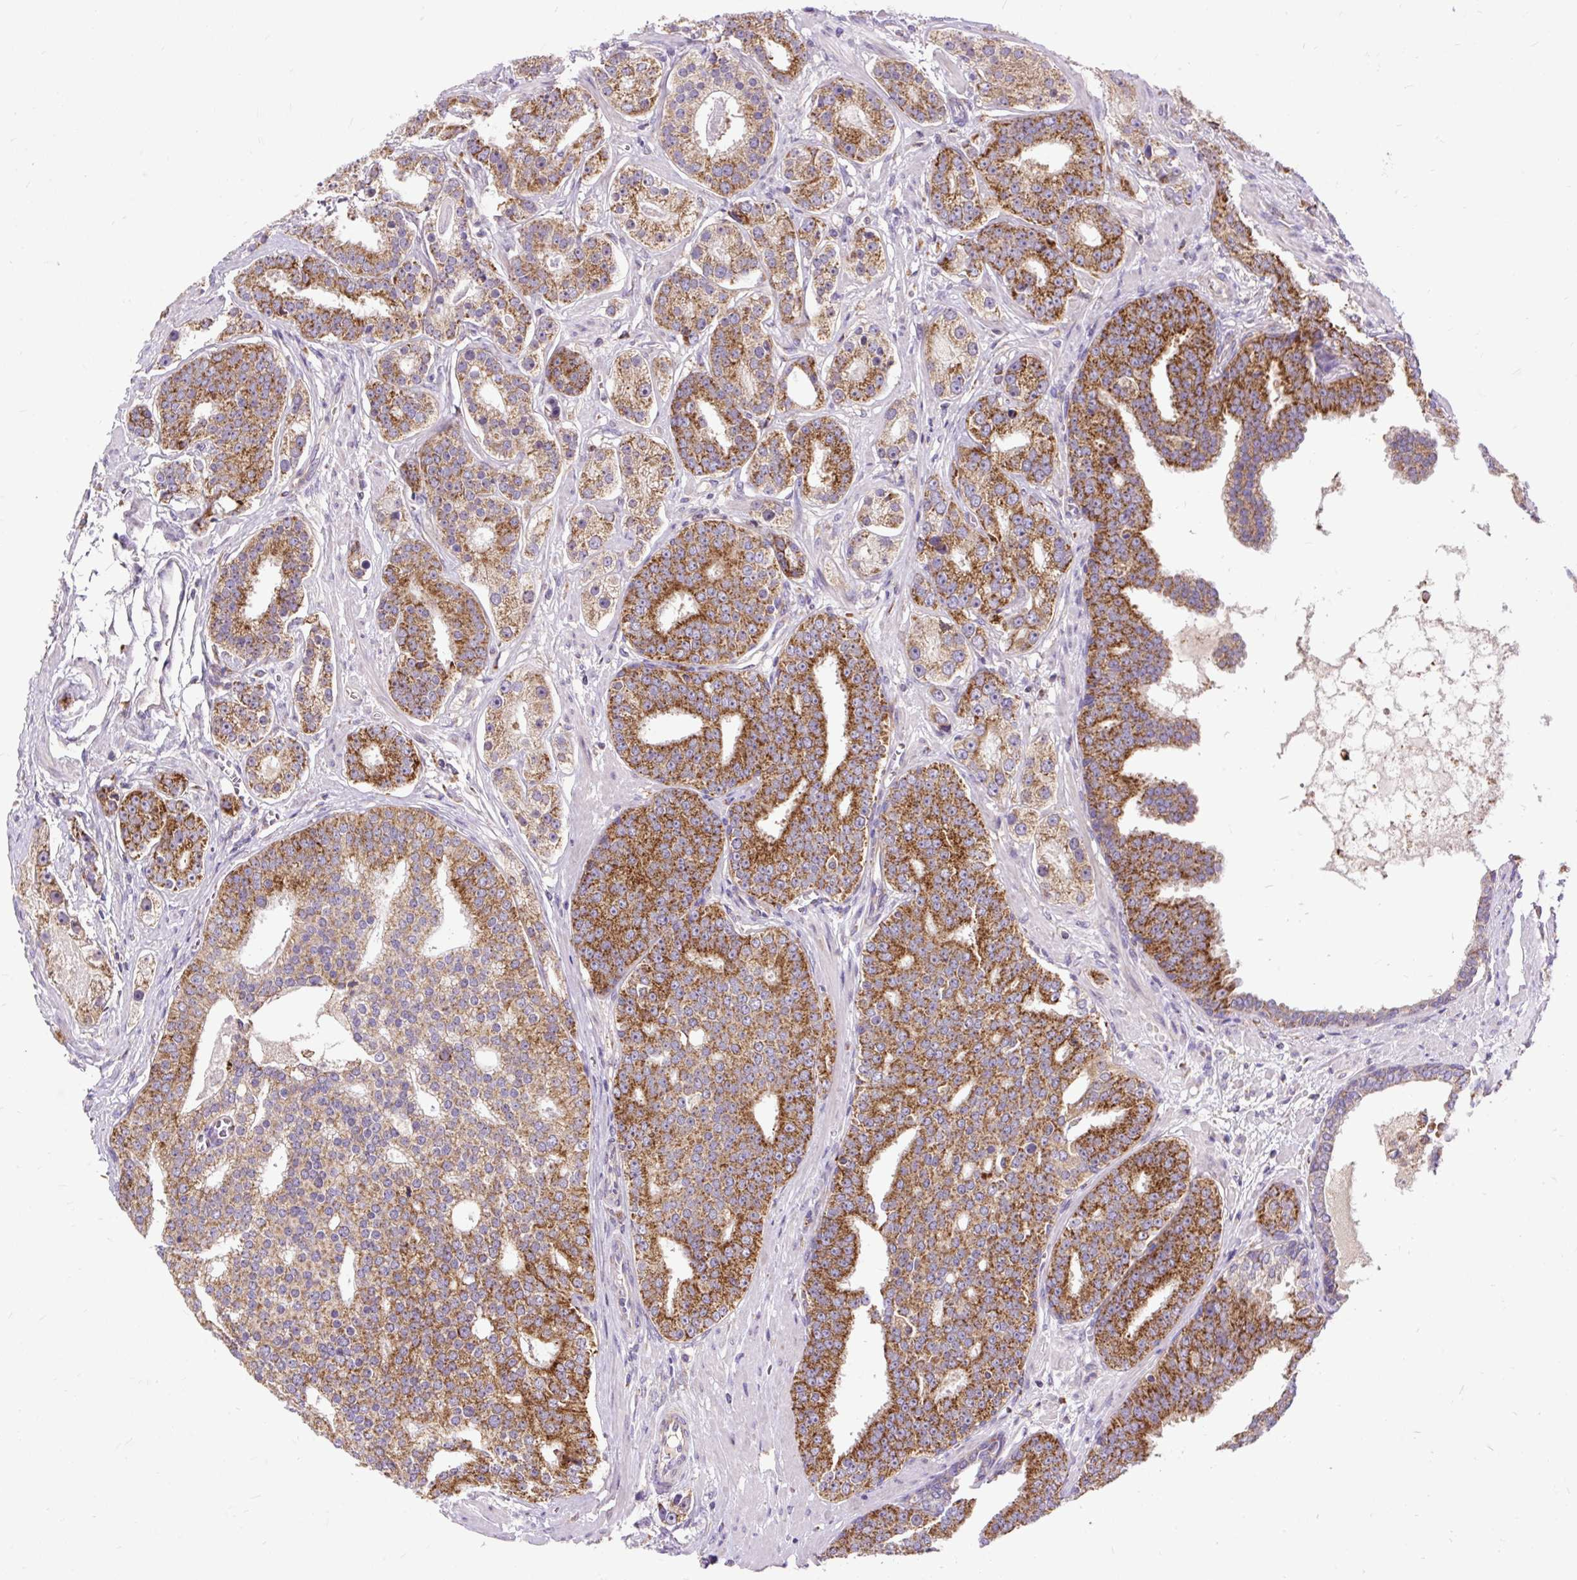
{"staining": {"intensity": "strong", "quantity": ">75%", "location": "cytoplasmic/membranous"}, "tissue": "prostate cancer", "cell_type": "Tumor cells", "image_type": "cancer", "snomed": [{"axis": "morphology", "description": "Adenocarcinoma, High grade"}, {"axis": "topography", "description": "Prostate"}], "caption": "Strong cytoplasmic/membranous protein expression is identified in about >75% of tumor cells in prostate high-grade adenocarcinoma.", "gene": "TOMM40", "patient": {"sex": "male", "age": 71}}